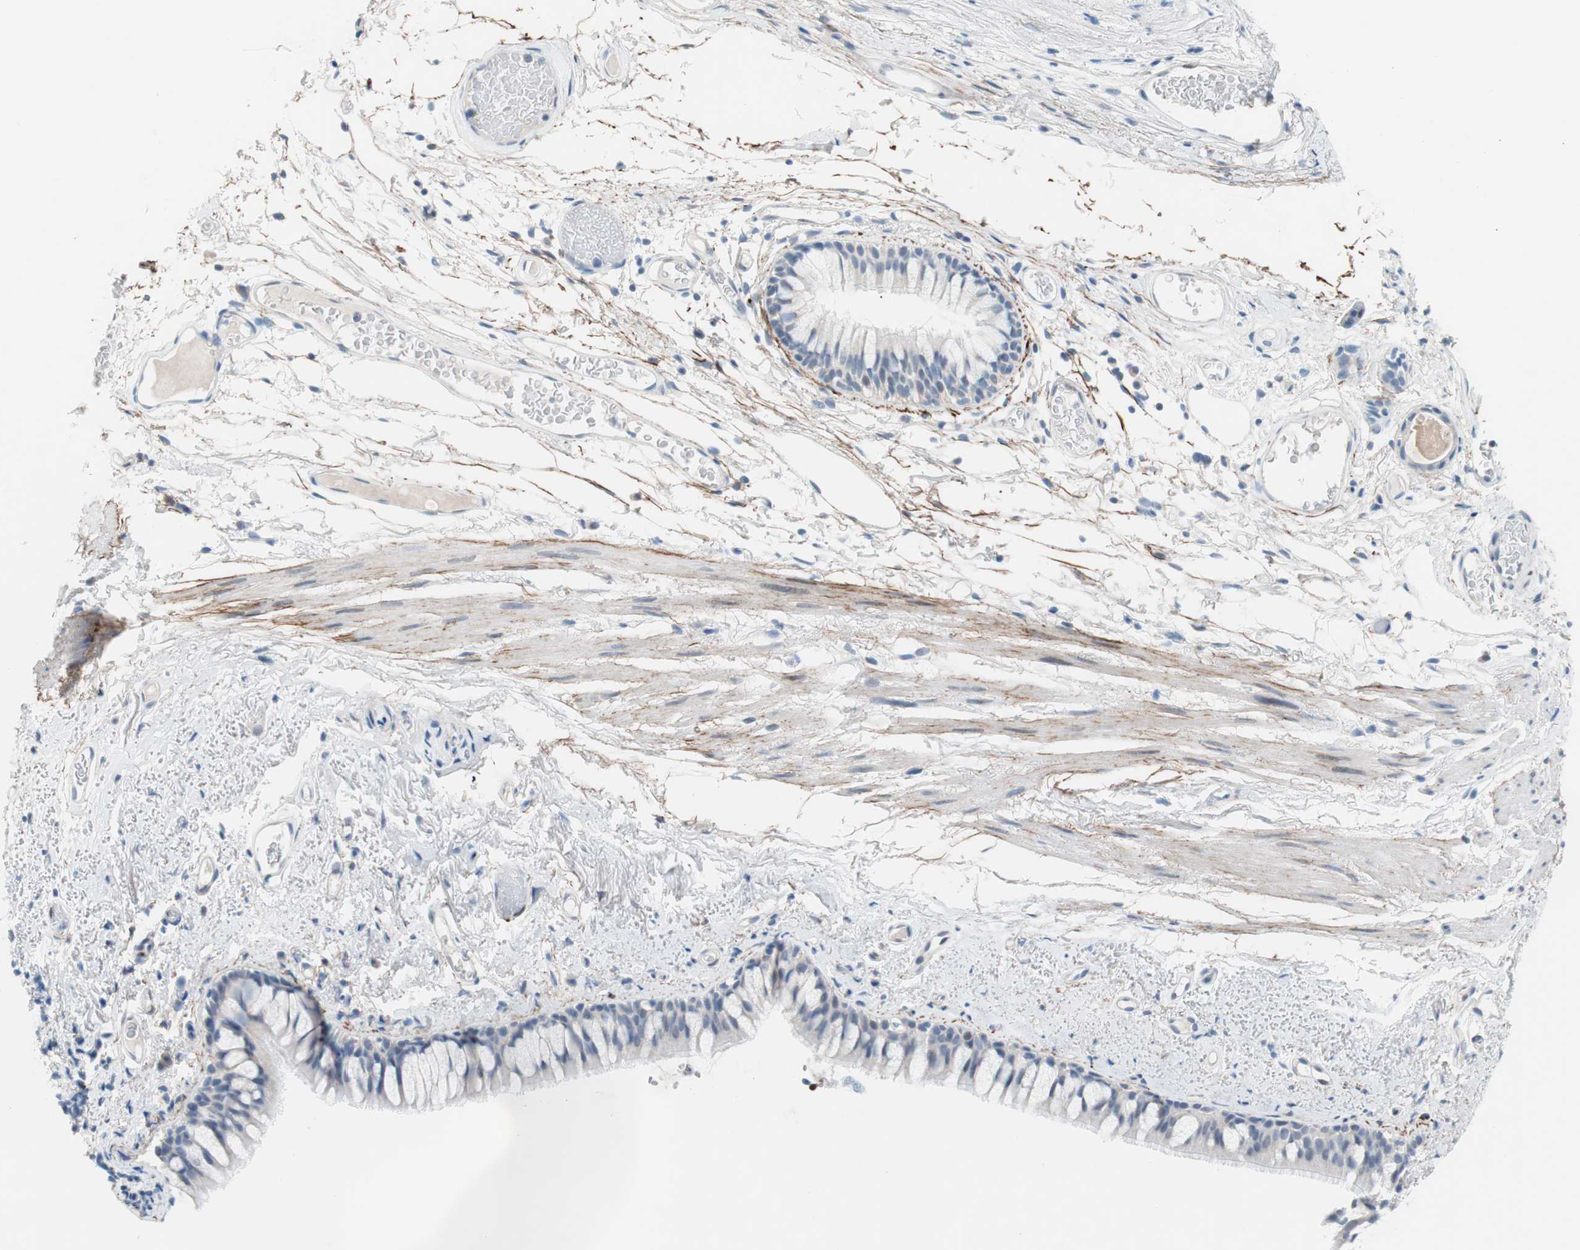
{"staining": {"intensity": "negative", "quantity": "none", "location": "none"}, "tissue": "bronchus", "cell_type": "Respiratory epithelial cells", "image_type": "normal", "snomed": [{"axis": "morphology", "description": "Normal tissue, NOS"}, {"axis": "topography", "description": "Bronchus"}], "caption": "Immunohistochemistry (IHC) photomicrograph of normal bronchus: bronchus stained with DAB (3,3'-diaminobenzidine) exhibits no significant protein expression in respiratory epithelial cells.", "gene": "FOSL1", "patient": {"sex": "female", "age": 73}}